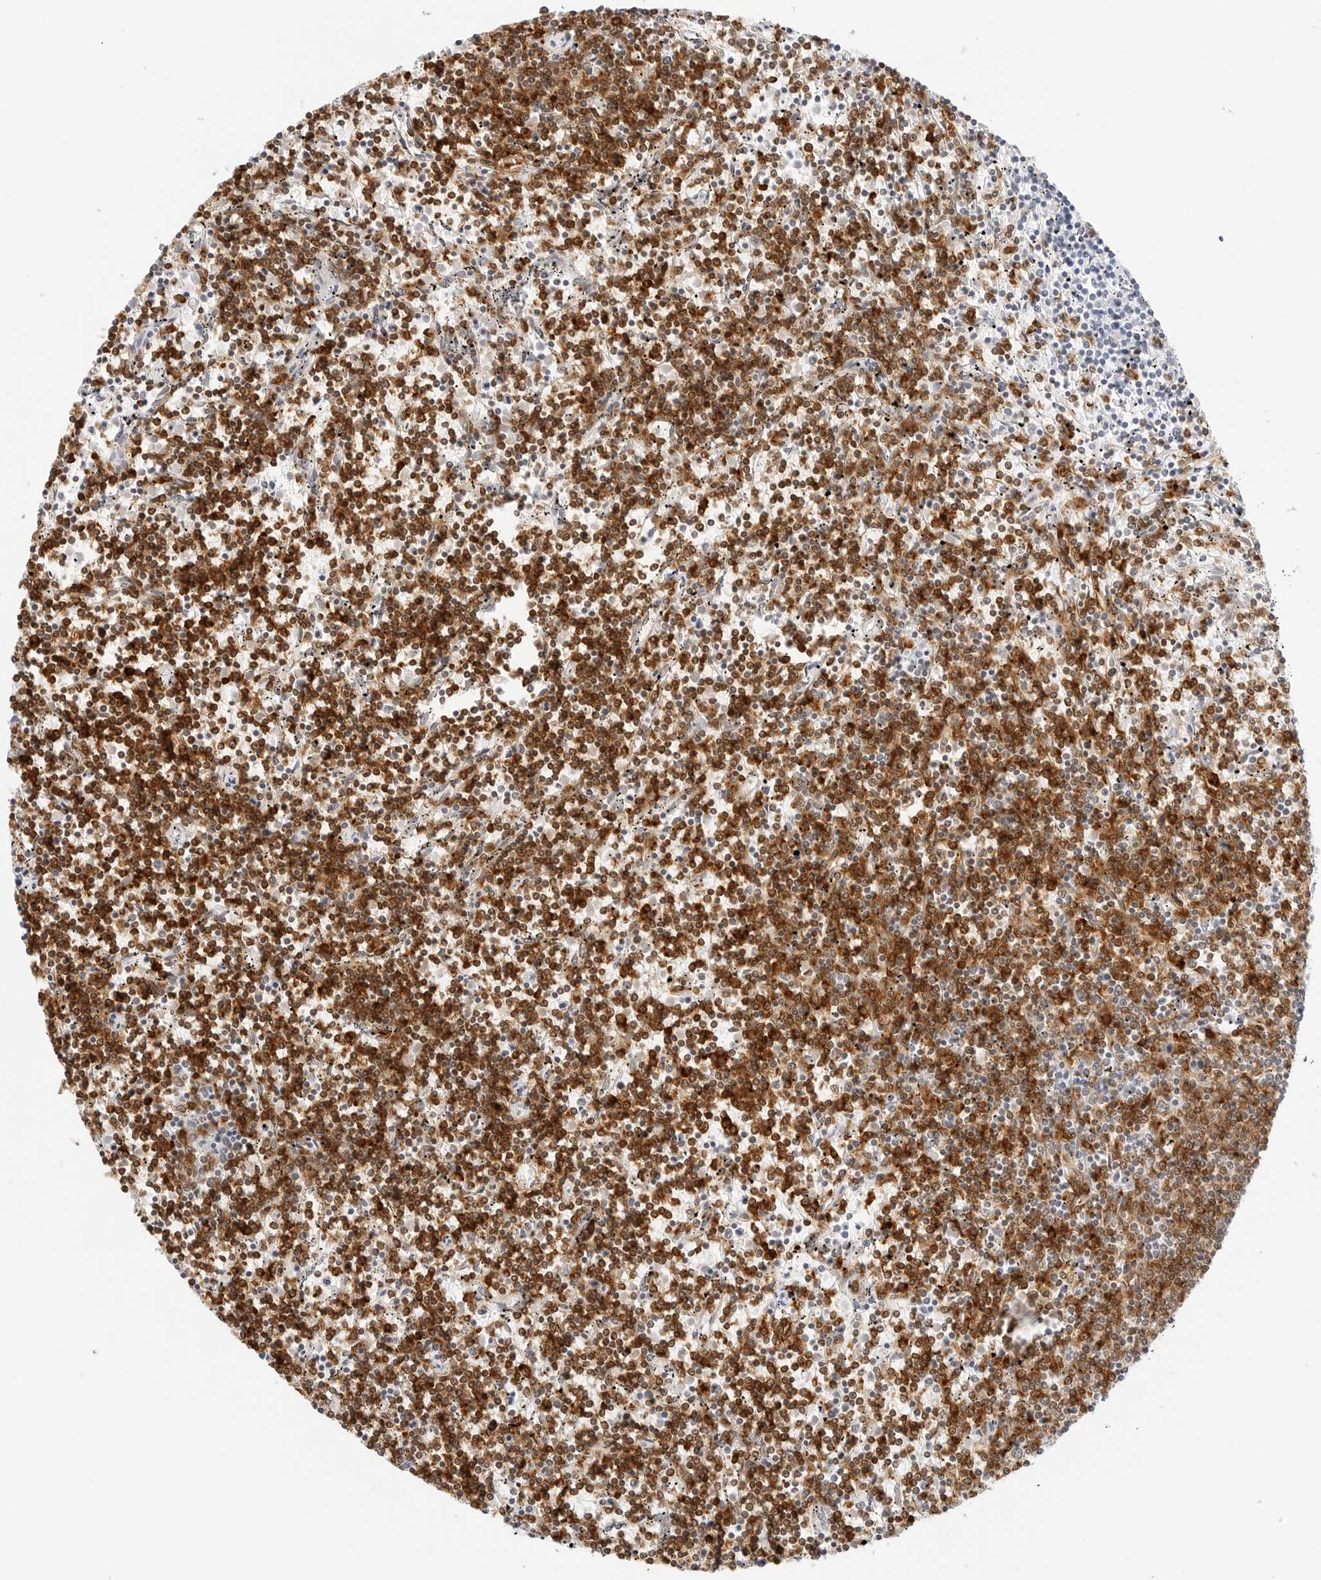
{"staining": {"intensity": "strong", "quantity": ">75%", "location": "cytoplasmic/membranous"}, "tissue": "lymphoma", "cell_type": "Tumor cells", "image_type": "cancer", "snomed": [{"axis": "morphology", "description": "Malignant lymphoma, non-Hodgkin's type, Low grade"}, {"axis": "topography", "description": "Spleen"}], "caption": "This photomicrograph displays lymphoma stained with immunohistochemistry to label a protein in brown. The cytoplasmic/membranous of tumor cells show strong positivity for the protein. Nuclei are counter-stained blue.", "gene": "CD22", "patient": {"sex": "female", "age": 50}}